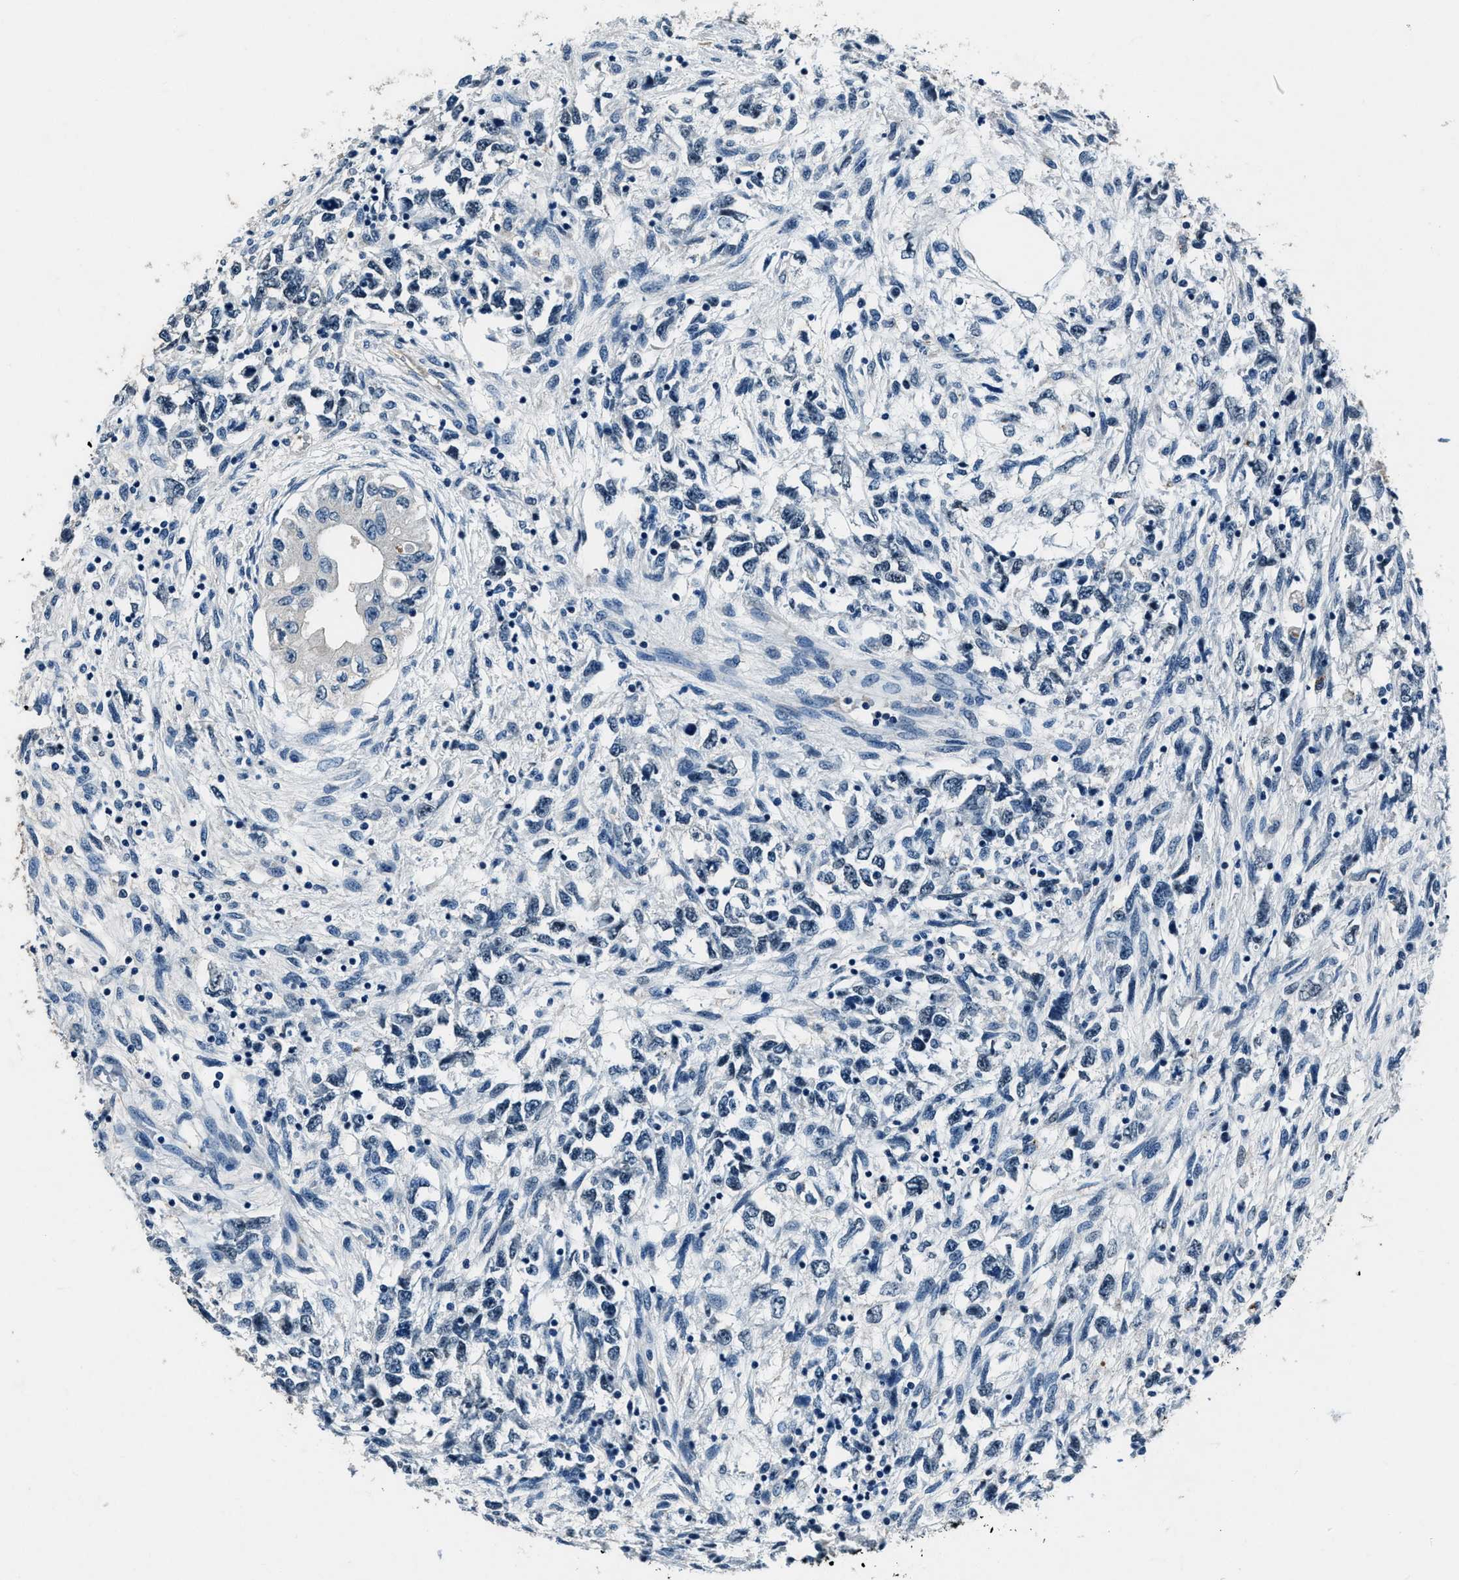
{"staining": {"intensity": "negative", "quantity": "none", "location": "none"}, "tissue": "testis cancer", "cell_type": "Tumor cells", "image_type": "cancer", "snomed": [{"axis": "morphology", "description": "Seminoma, NOS"}, {"axis": "topography", "description": "Testis"}], "caption": "There is no significant positivity in tumor cells of testis seminoma.", "gene": "PTPDC1", "patient": {"sex": "male", "age": 28}}